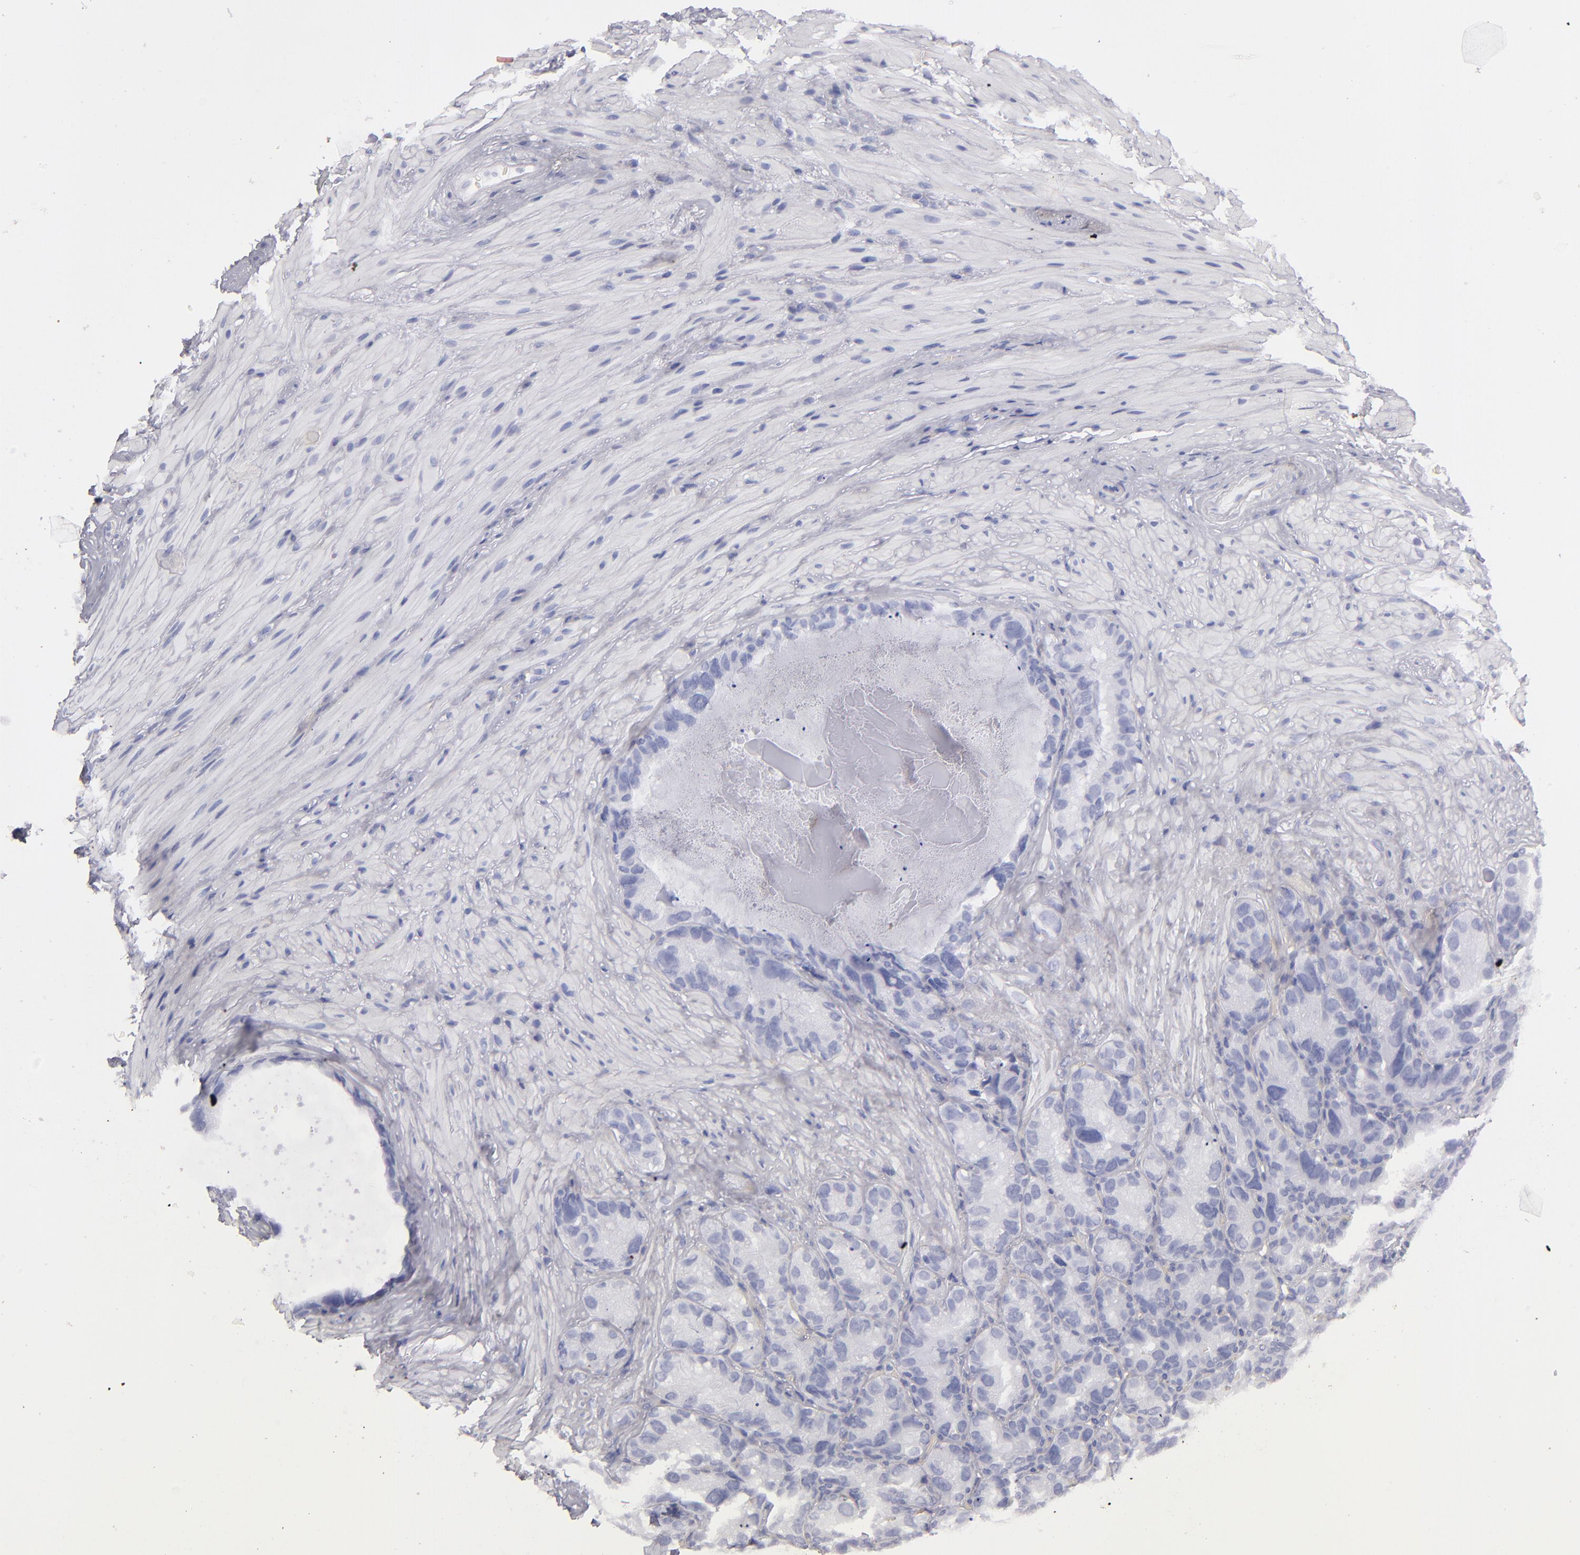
{"staining": {"intensity": "negative", "quantity": "none", "location": "none"}, "tissue": "seminal vesicle", "cell_type": "Glandular cells", "image_type": "normal", "snomed": [{"axis": "morphology", "description": "Normal tissue, NOS"}, {"axis": "topography", "description": "Seminal veicle"}], "caption": "The histopathology image shows no staining of glandular cells in benign seminal vesicle.", "gene": "PLVAP", "patient": {"sex": "male", "age": 63}}